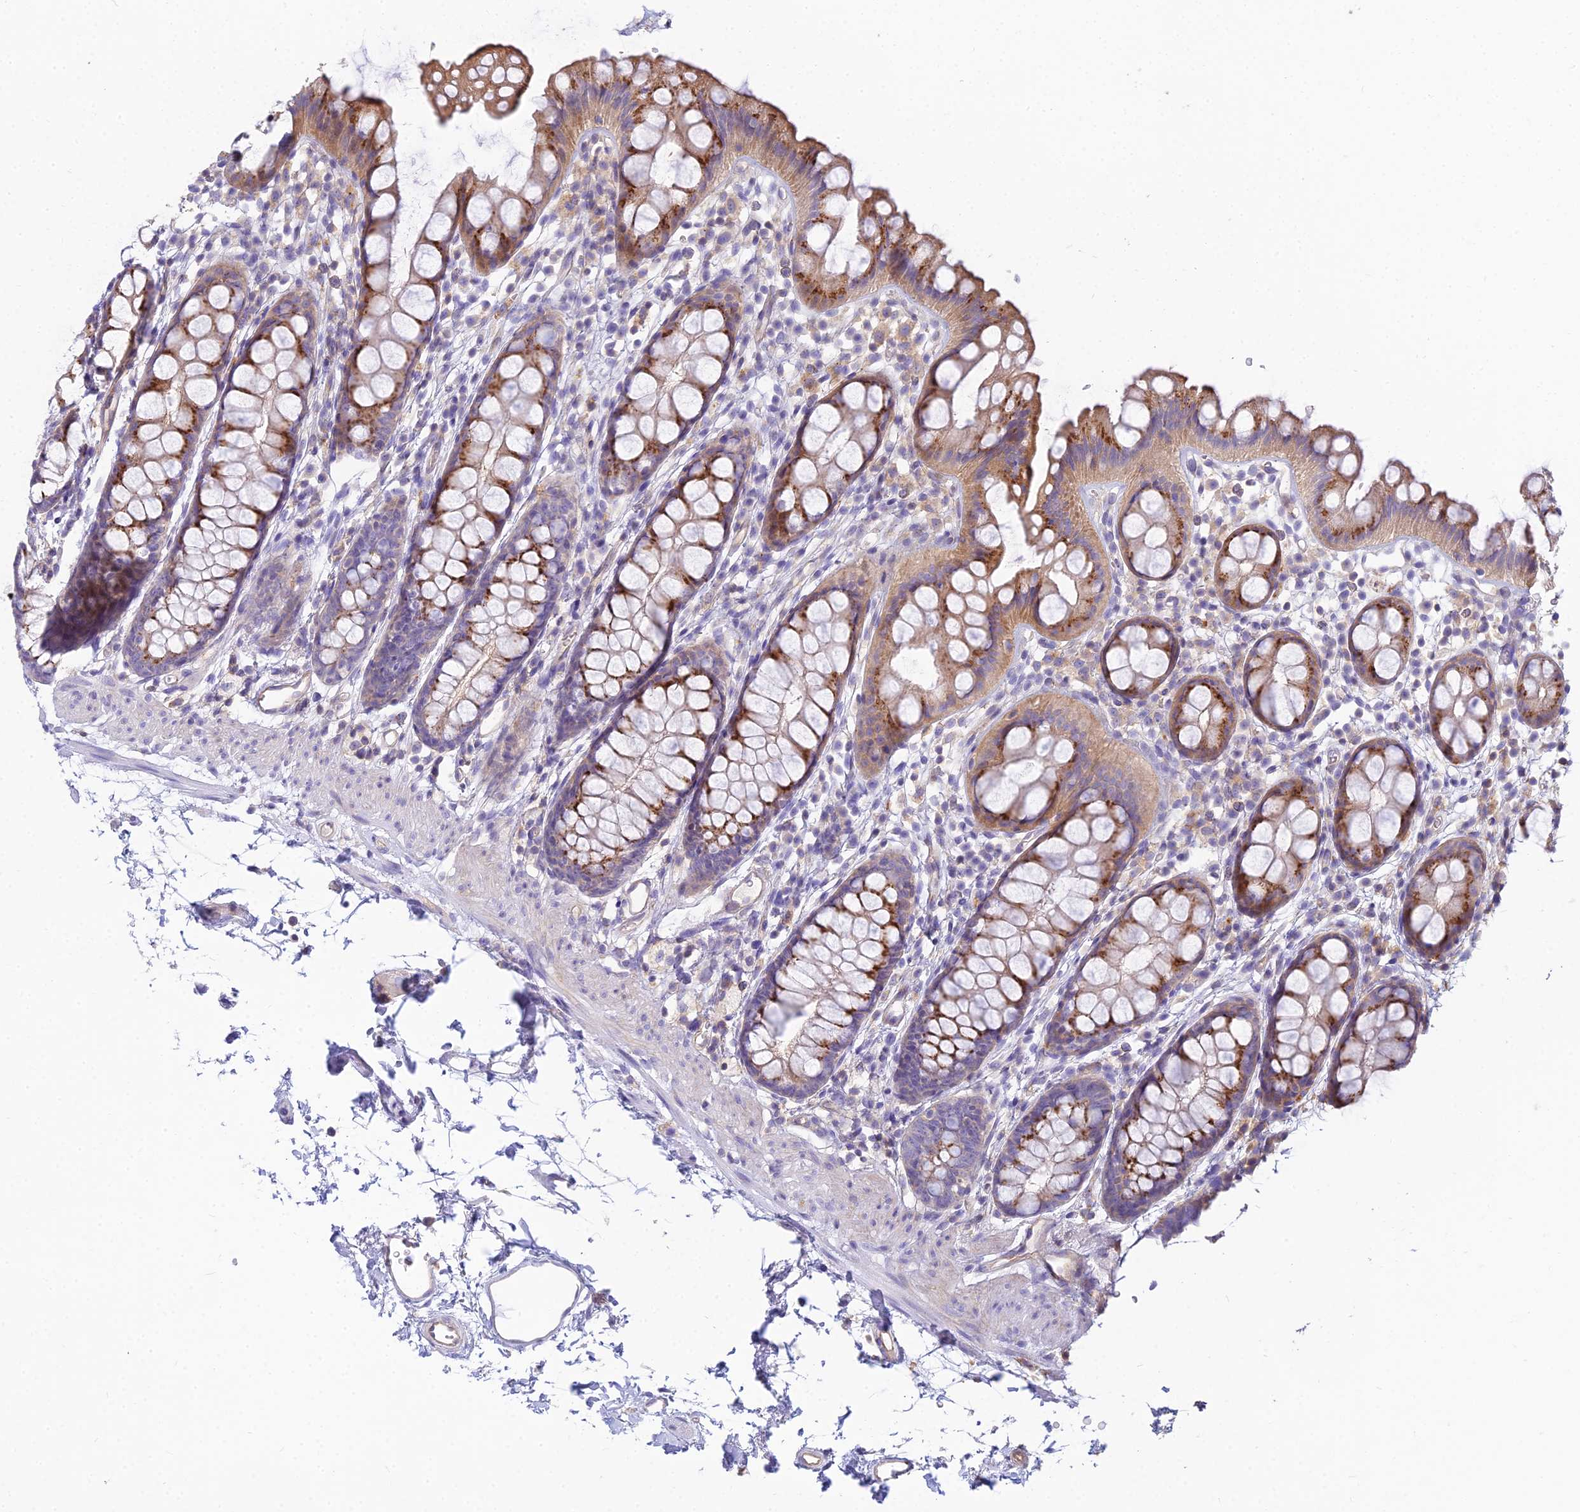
{"staining": {"intensity": "moderate", "quantity": ">75%", "location": "cytoplasmic/membranous"}, "tissue": "rectum", "cell_type": "Glandular cells", "image_type": "normal", "snomed": [{"axis": "morphology", "description": "Normal tissue, NOS"}, {"axis": "topography", "description": "Rectum"}], "caption": "Immunohistochemical staining of unremarkable rectum exhibits moderate cytoplasmic/membranous protein staining in about >75% of glandular cells. (brown staining indicates protein expression, while blue staining denotes nuclei).", "gene": "SMIM24", "patient": {"sex": "female", "age": 65}}